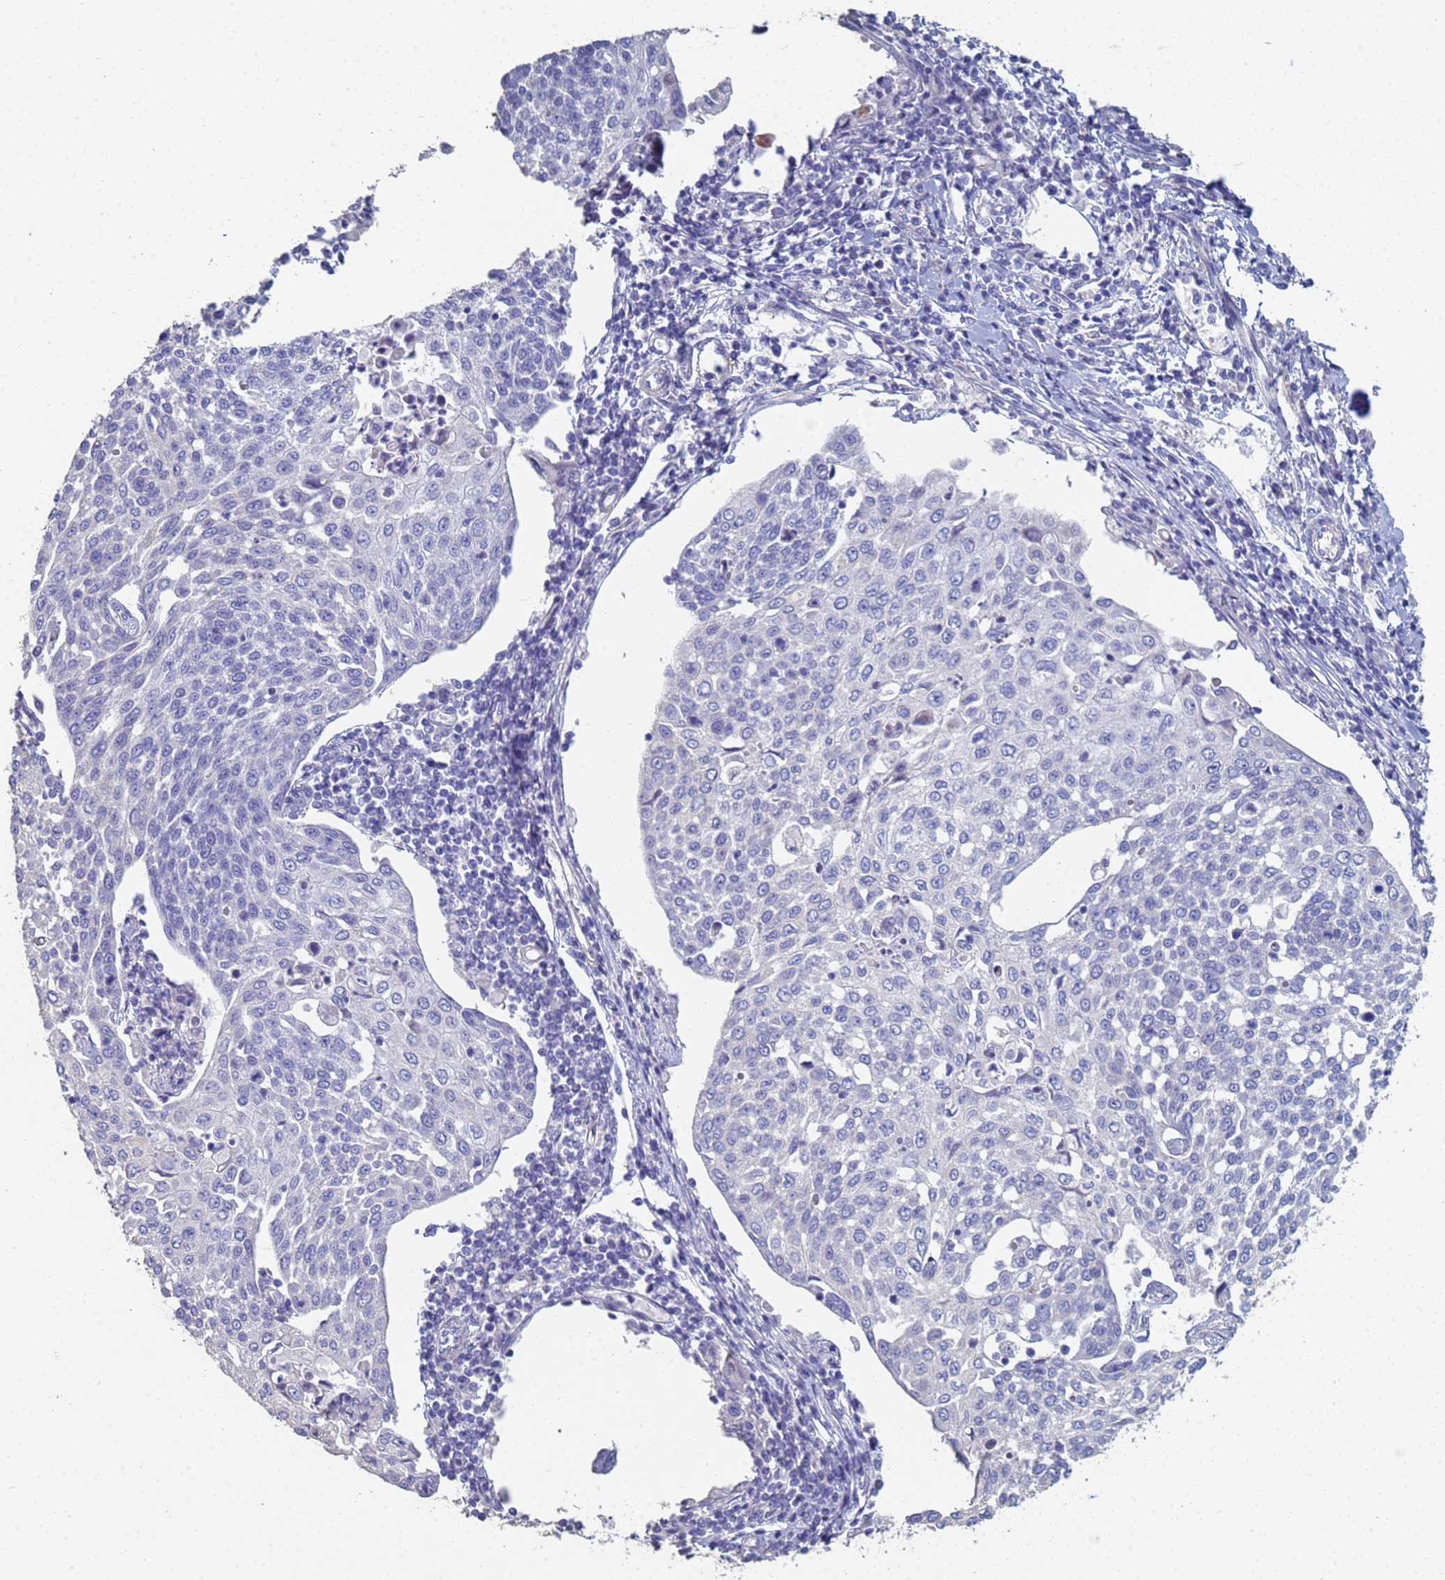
{"staining": {"intensity": "negative", "quantity": "none", "location": "none"}, "tissue": "cervical cancer", "cell_type": "Tumor cells", "image_type": "cancer", "snomed": [{"axis": "morphology", "description": "Squamous cell carcinoma, NOS"}, {"axis": "topography", "description": "Cervix"}], "caption": "A photomicrograph of cervical squamous cell carcinoma stained for a protein displays no brown staining in tumor cells.", "gene": "ABCA8", "patient": {"sex": "female", "age": 34}}